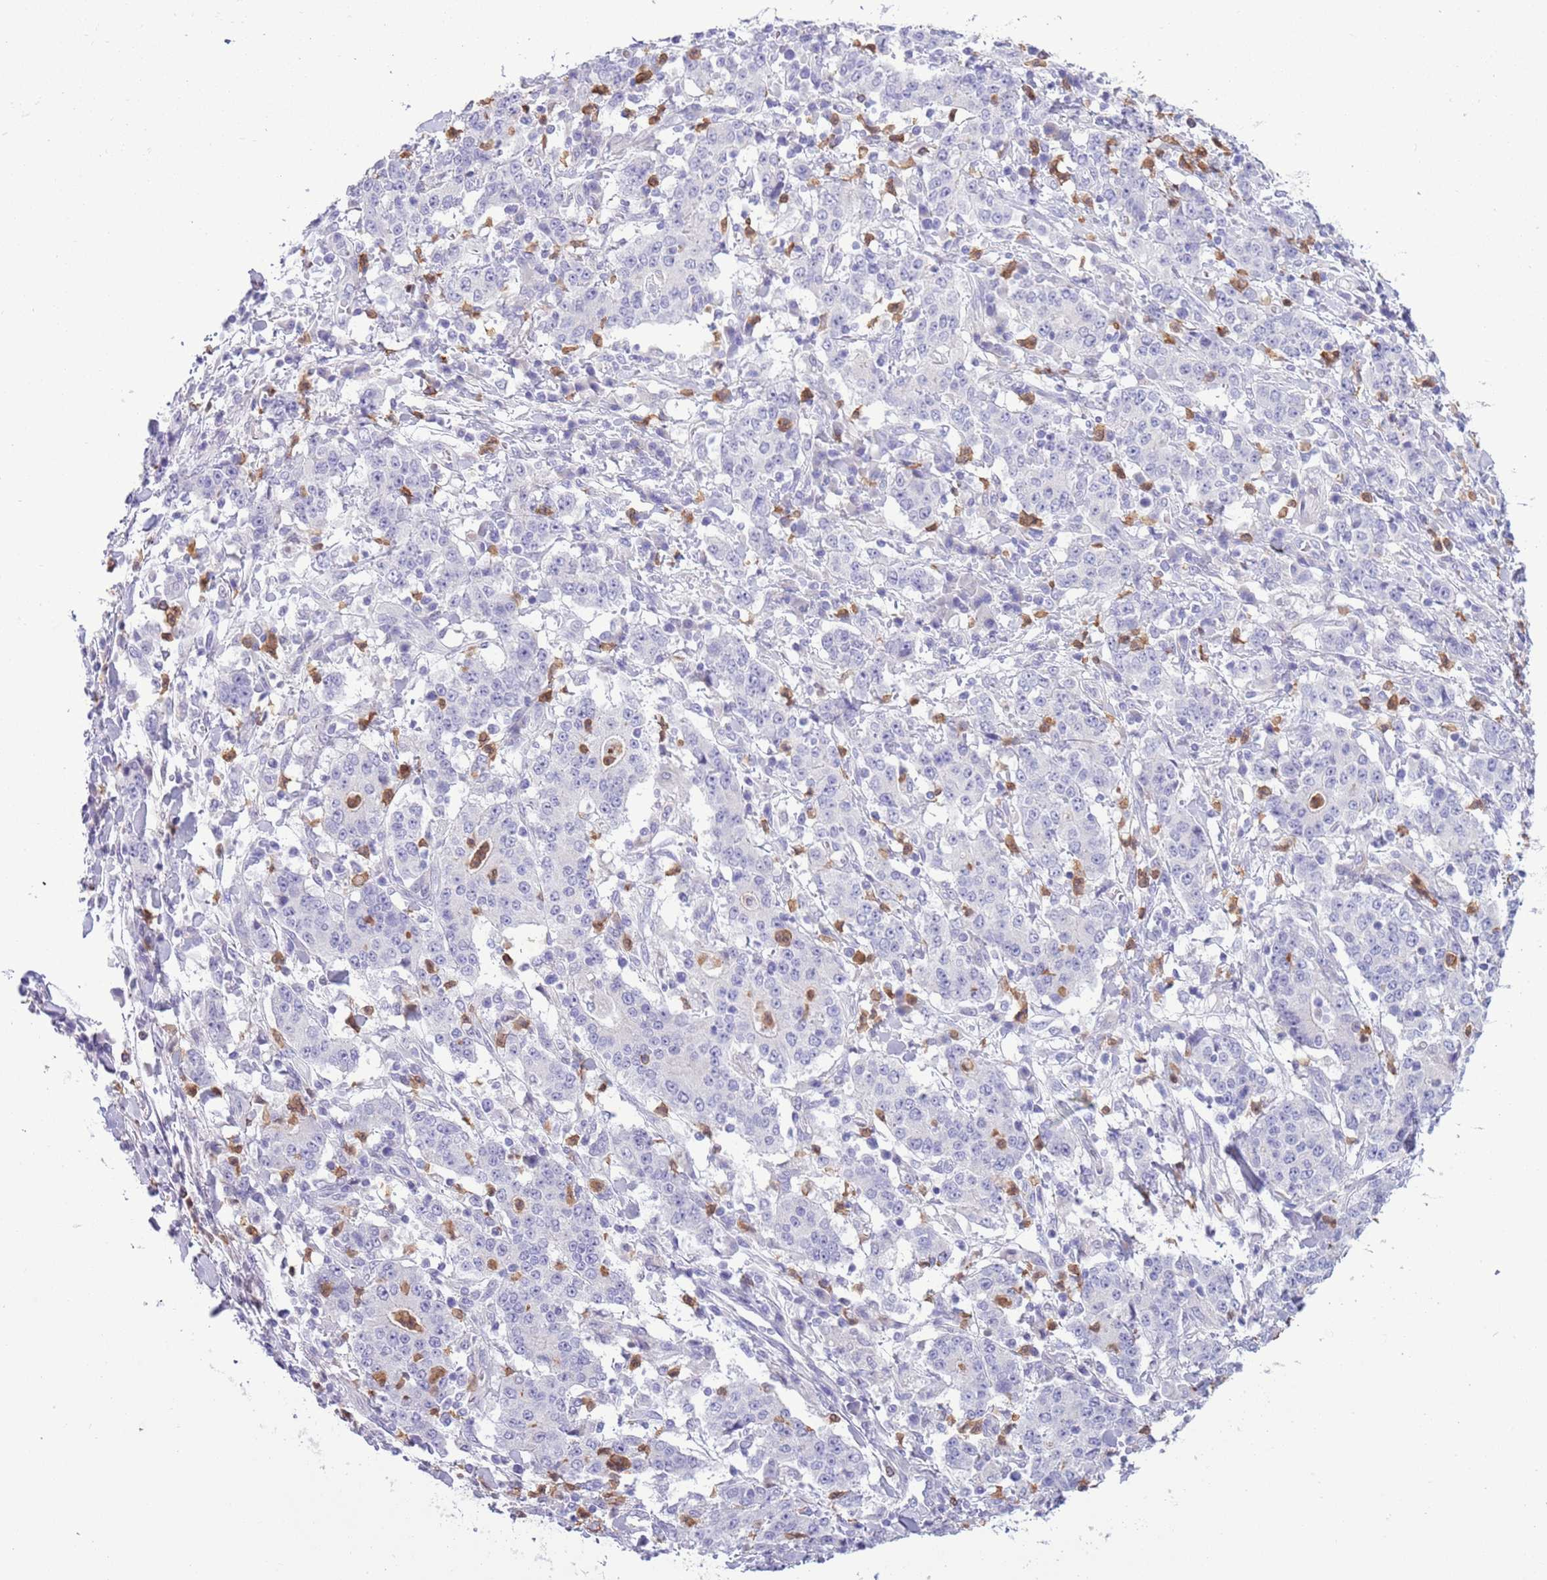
{"staining": {"intensity": "negative", "quantity": "none", "location": "none"}, "tissue": "stomach cancer", "cell_type": "Tumor cells", "image_type": "cancer", "snomed": [{"axis": "morphology", "description": "Normal tissue, NOS"}, {"axis": "morphology", "description": "Adenocarcinoma, NOS"}, {"axis": "topography", "description": "Stomach, upper"}, {"axis": "topography", "description": "Stomach"}], "caption": "IHC photomicrograph of human stomach cancer (adenocarcinoma) stained for a protein (brown), which reveals no positivity in tumor cells. The staining is performed using DAB (3,3'-diaminobenzidine) brown chromogen with nuclei counter-stained in using hematoxylin.", "gene": "OR6M1", "patient": {"sex": "male", "age": 59}}